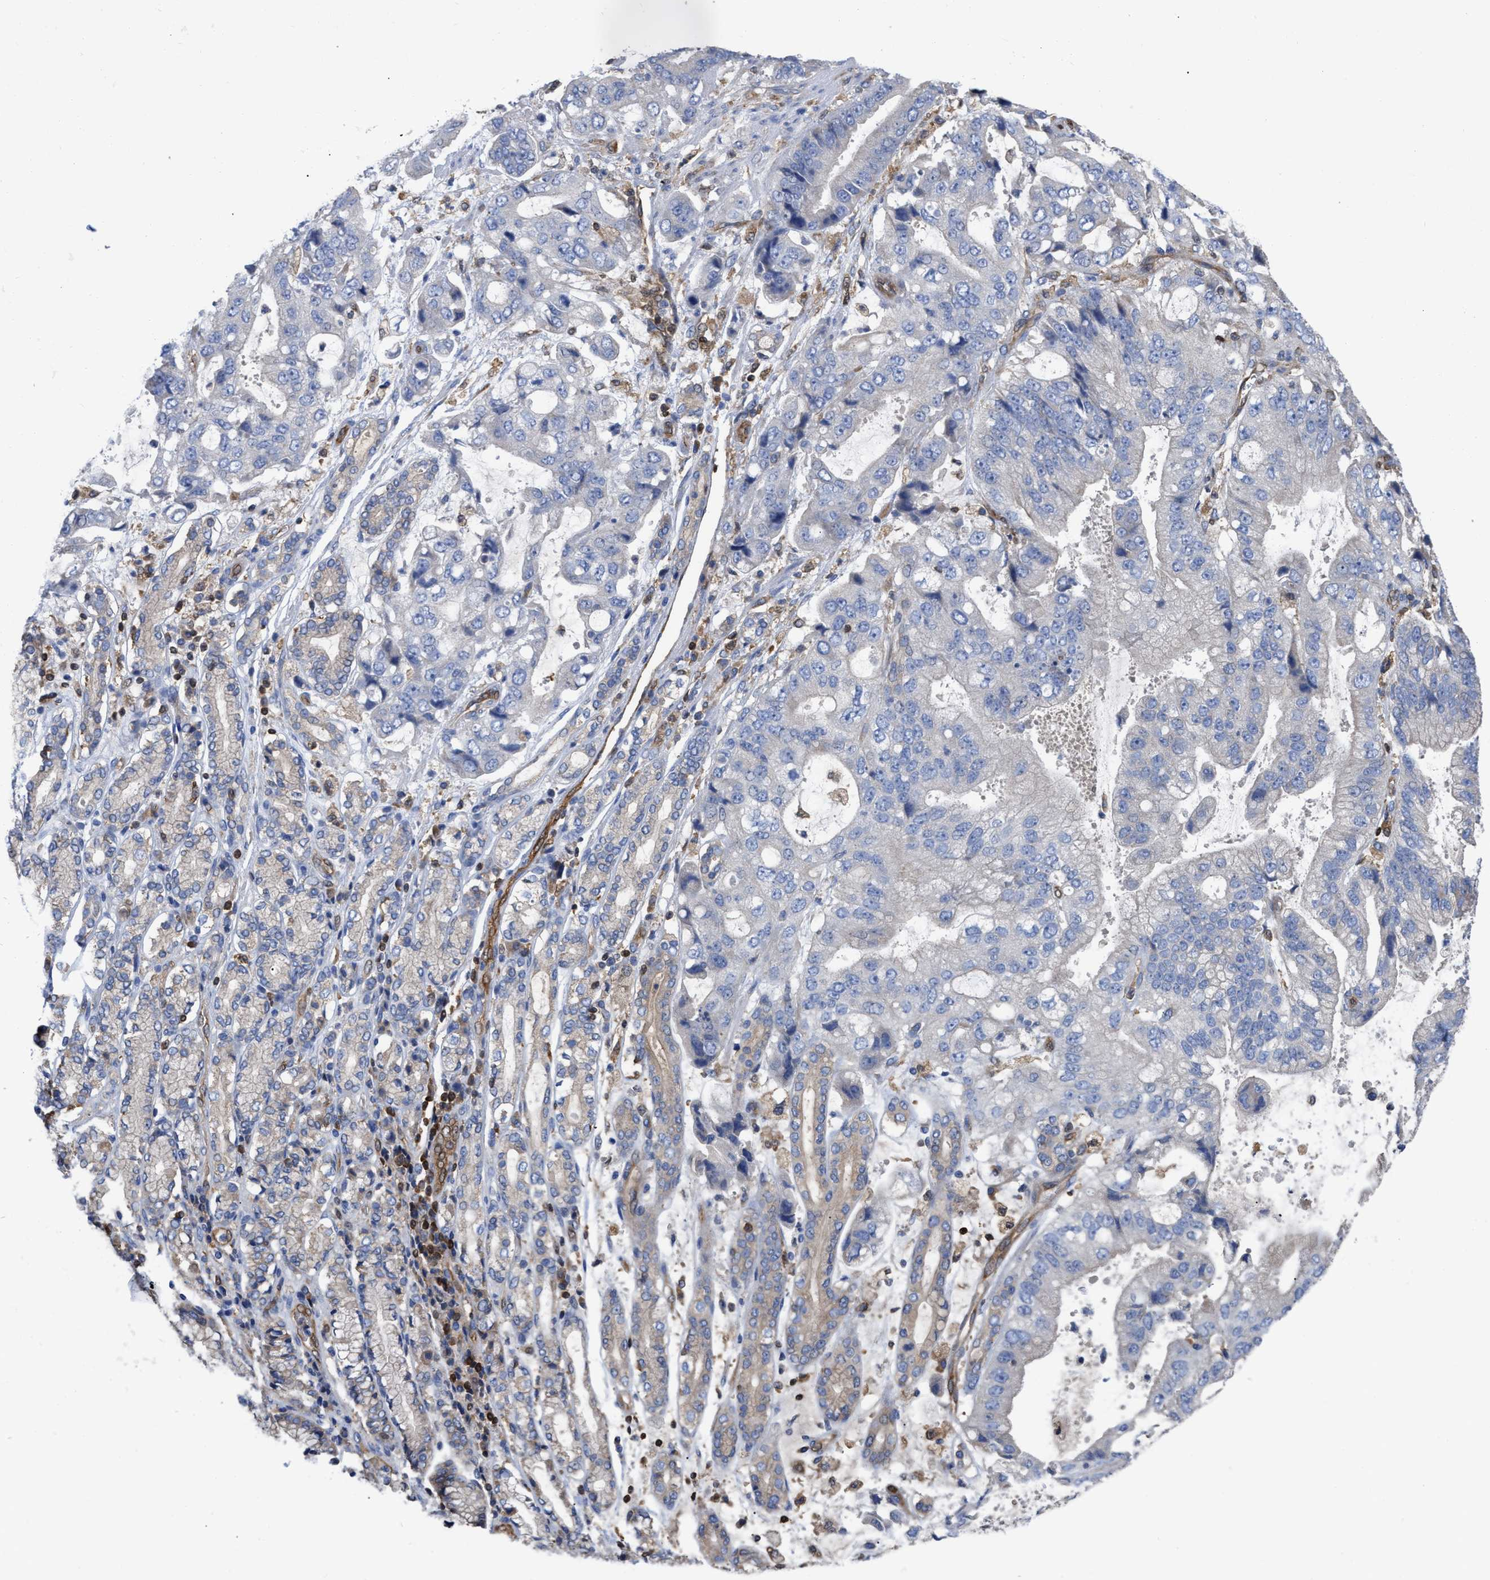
{"staining": {"intensity": "negative", "quantity": "none", "location": "none"}, "tissue": "stomach cancer", "cell_type": "Tumor cells", "image_type": "cancer", "snomed": [{"axis": "morphology", "description": "Normal tissue, NOS"}, {"axis": "morphology", "description": "Adenocarcinoma, NOS"}, {"axis": "topography", "description": "Stomach"}], "caption": "Immunohistochemistry (IHC) of stomach cancer (adenocarcinoma) shows no staining in tumor cells.", "gene": "GIMAP4", "patient": {"sex": "male", "age": 62}}